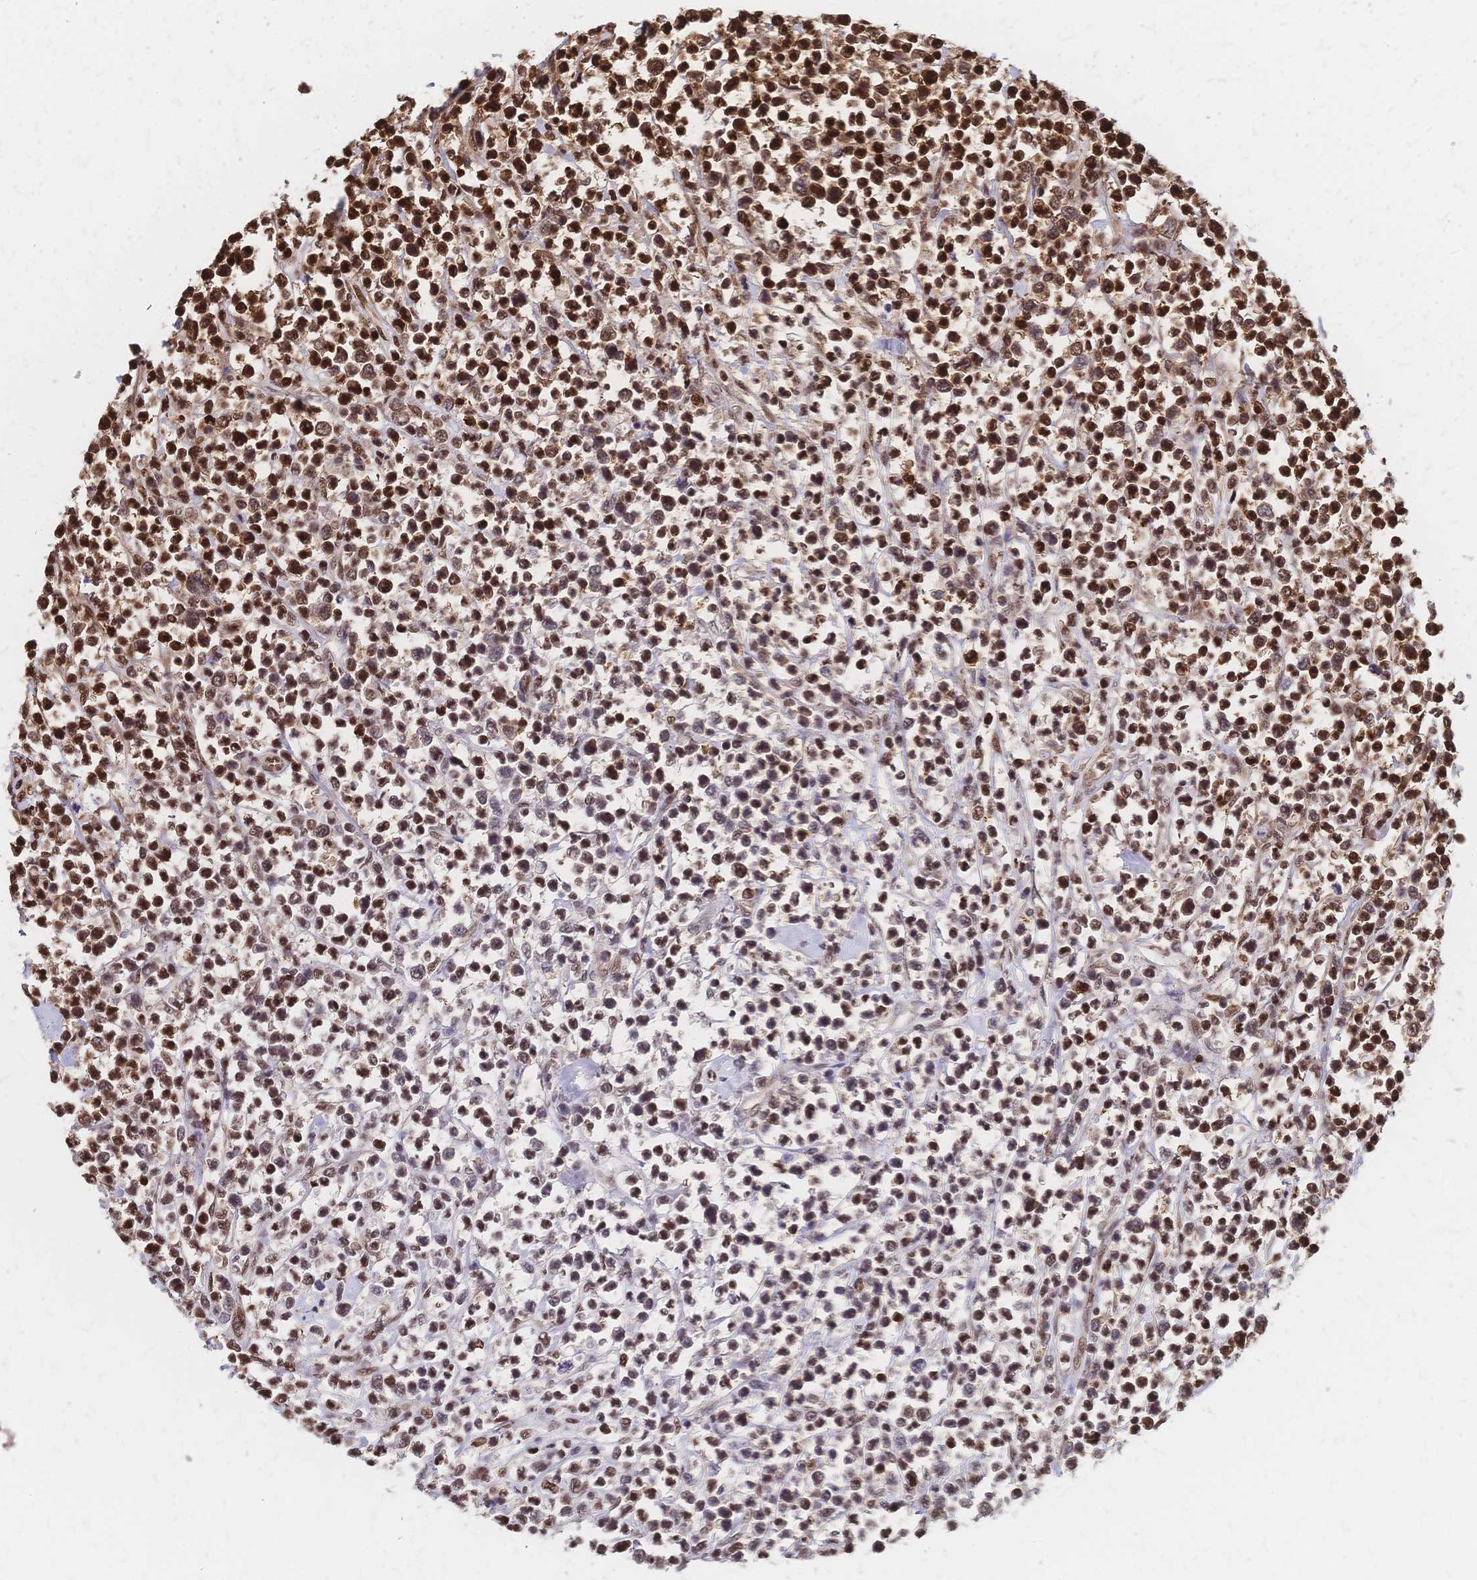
{"staining": {"intensity": "strong", "quantity": "25%-75%", "location": "nuclear"}, "tissue": "lymphoma", "cell_type": "Tumor cells", "image_type": "cancer", "snomed": [{"axis": "morphology", "description": "Malignant lymphoma, non-Hodgkin's type, High grade"}, {"axis": "topography", "description": "Soft tissue"}], "caption": "The histopathology image displays immunohistochemical staining of malignant lymphoma, non-Hodgkin's type (high-grade). There is strong nuclear expression is seen in about 25%-75% of tumor cells. (DAB IHC with brightfield microscopy, high magnification).", "gene": "HDGF", "patient": {"sex": "female", "age": 56}}